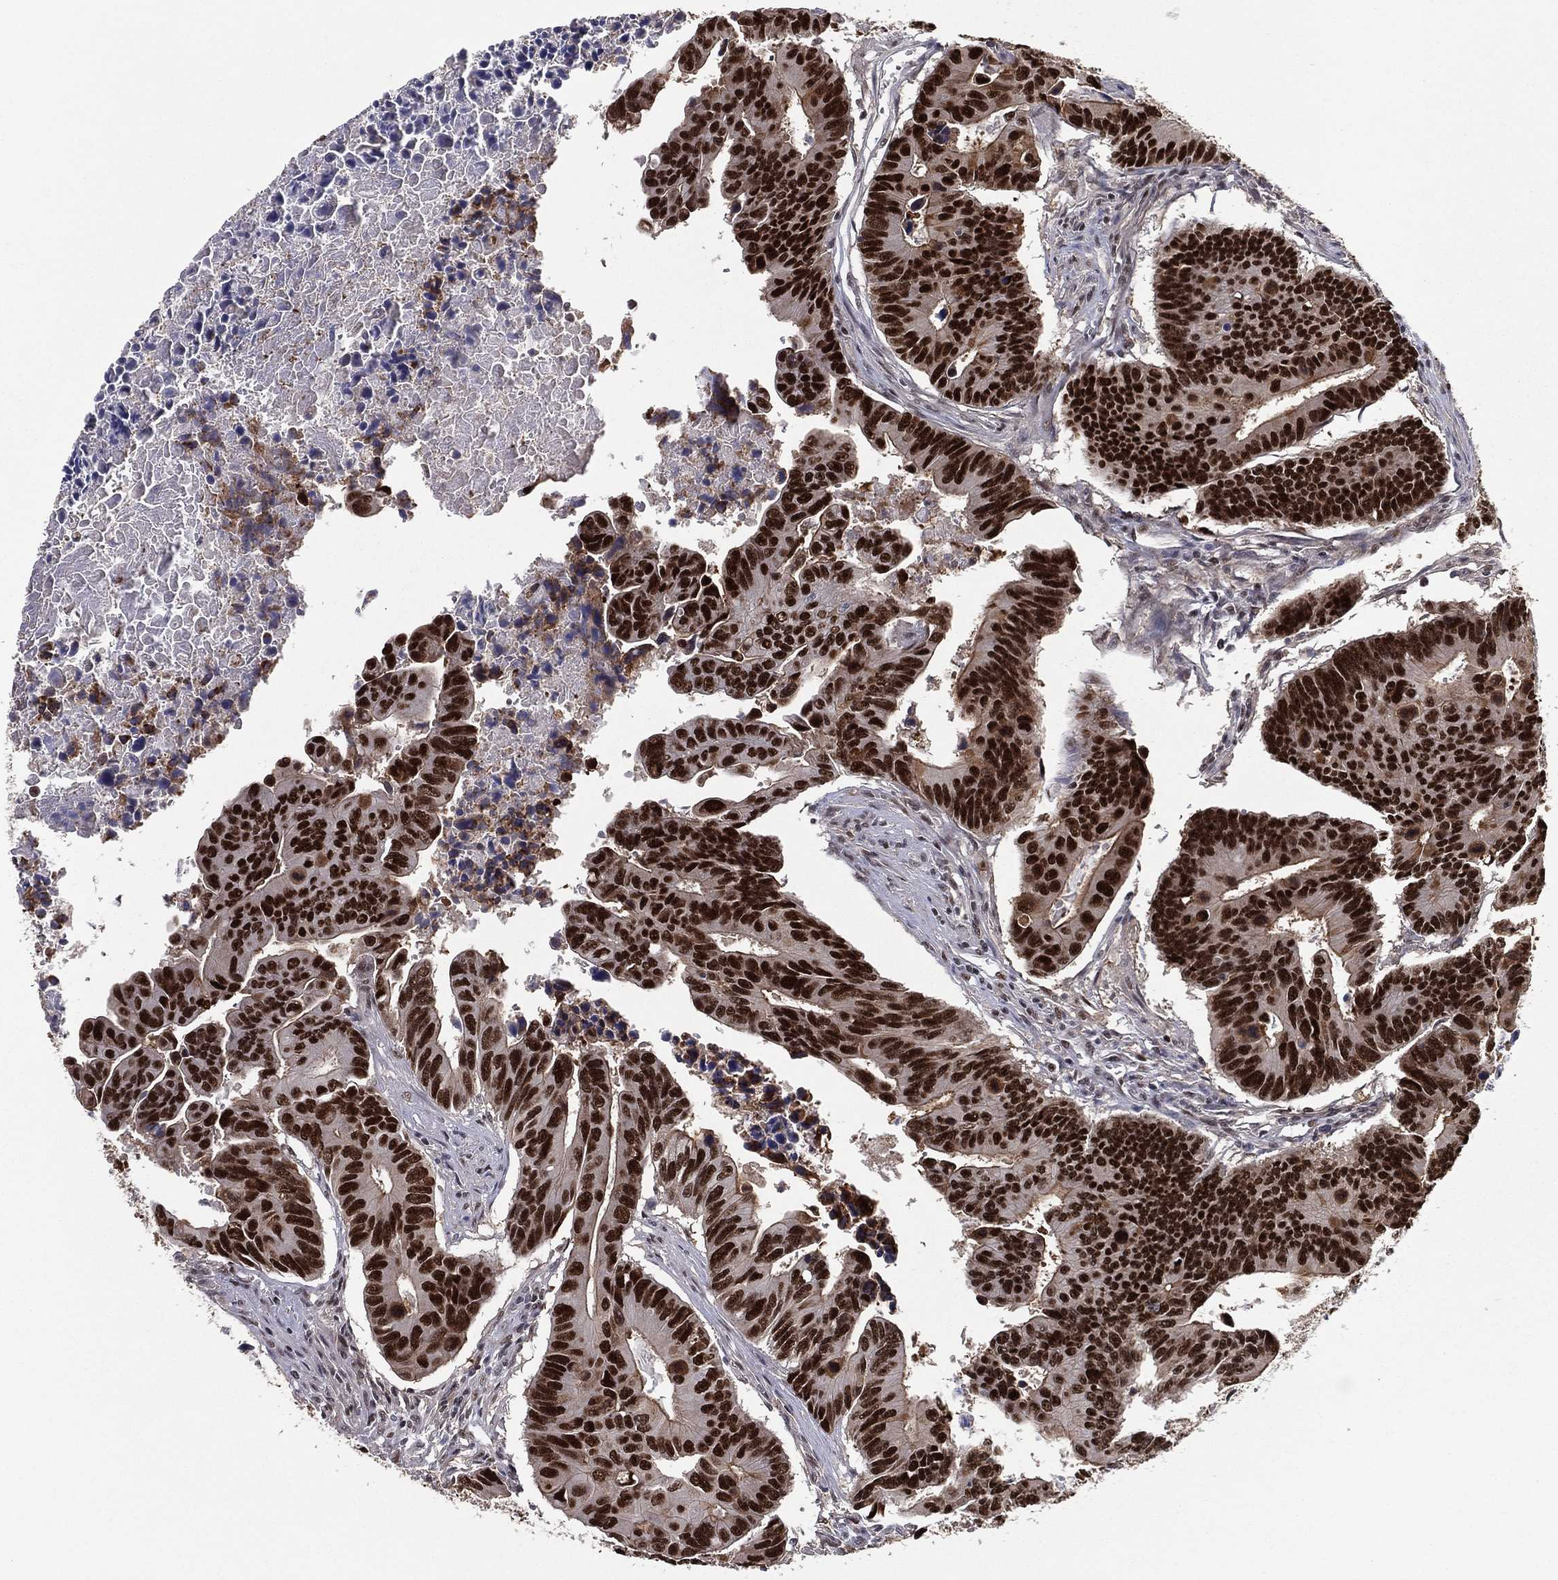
{"staining": {"intensity": "strong", "quantity": ">75%", "location": "nuclear"}, "tissue": "colorectal cancer", "cell_type": "Tumor cells", "image_type": "cancer", "snomed": [{"axis": "morphology", "description": "Adenocarcinoma, NOS"}, {"axis": "topography", "description": "Colon"}], "caption": "Colorectal adenocarcinoma stained with a brown dye demonstrates strong nuclear positive expression in approximately >75% of tumor cells.", "gene": "GPALPP1", "patient": {"sex": "female", "age": 87}}